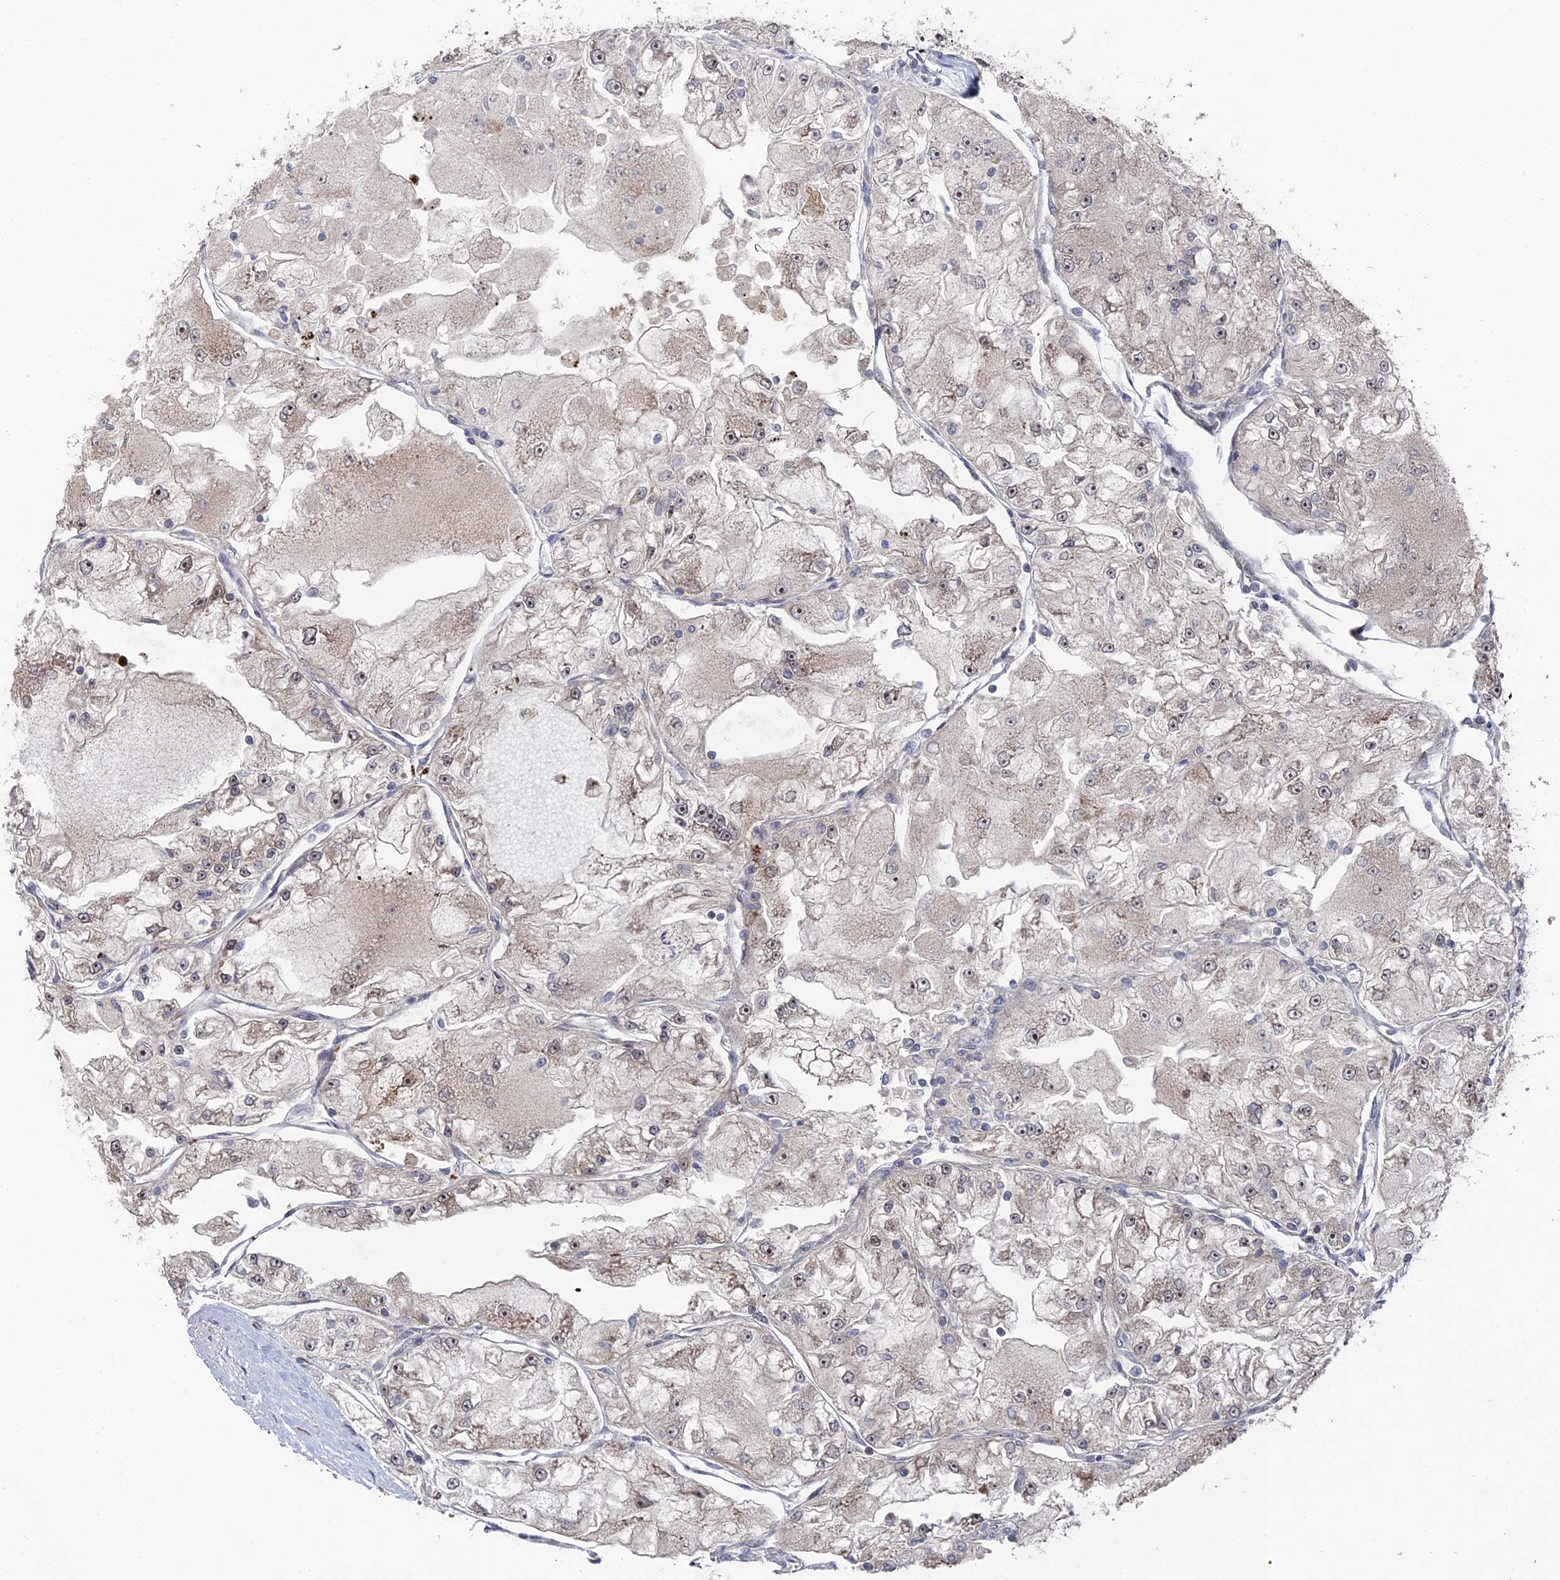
{"staining": {"intensity": "moderate", "quantity": "25%-75%", "location": "nuclear"}, "tissue": "renal cancer", "cell_type": "Tumor cells", "image_type": "cancer", "snomed": [{"axis": "morphology", "description": "Adenocarcinoma, NOS"}, {"axis": "topography", "description": "Kidney"}], "caption": "This image shows adenocarcinoma (renal) stained with immunohistochemistry (IHC) to label a protein in brown. The nuclear of tumor cells show moderate positivity for the protein. Nuclei are counter-stained blue.", "gene": "GTF2IRD1", "patient": {"sex": "female", "age": 72}}